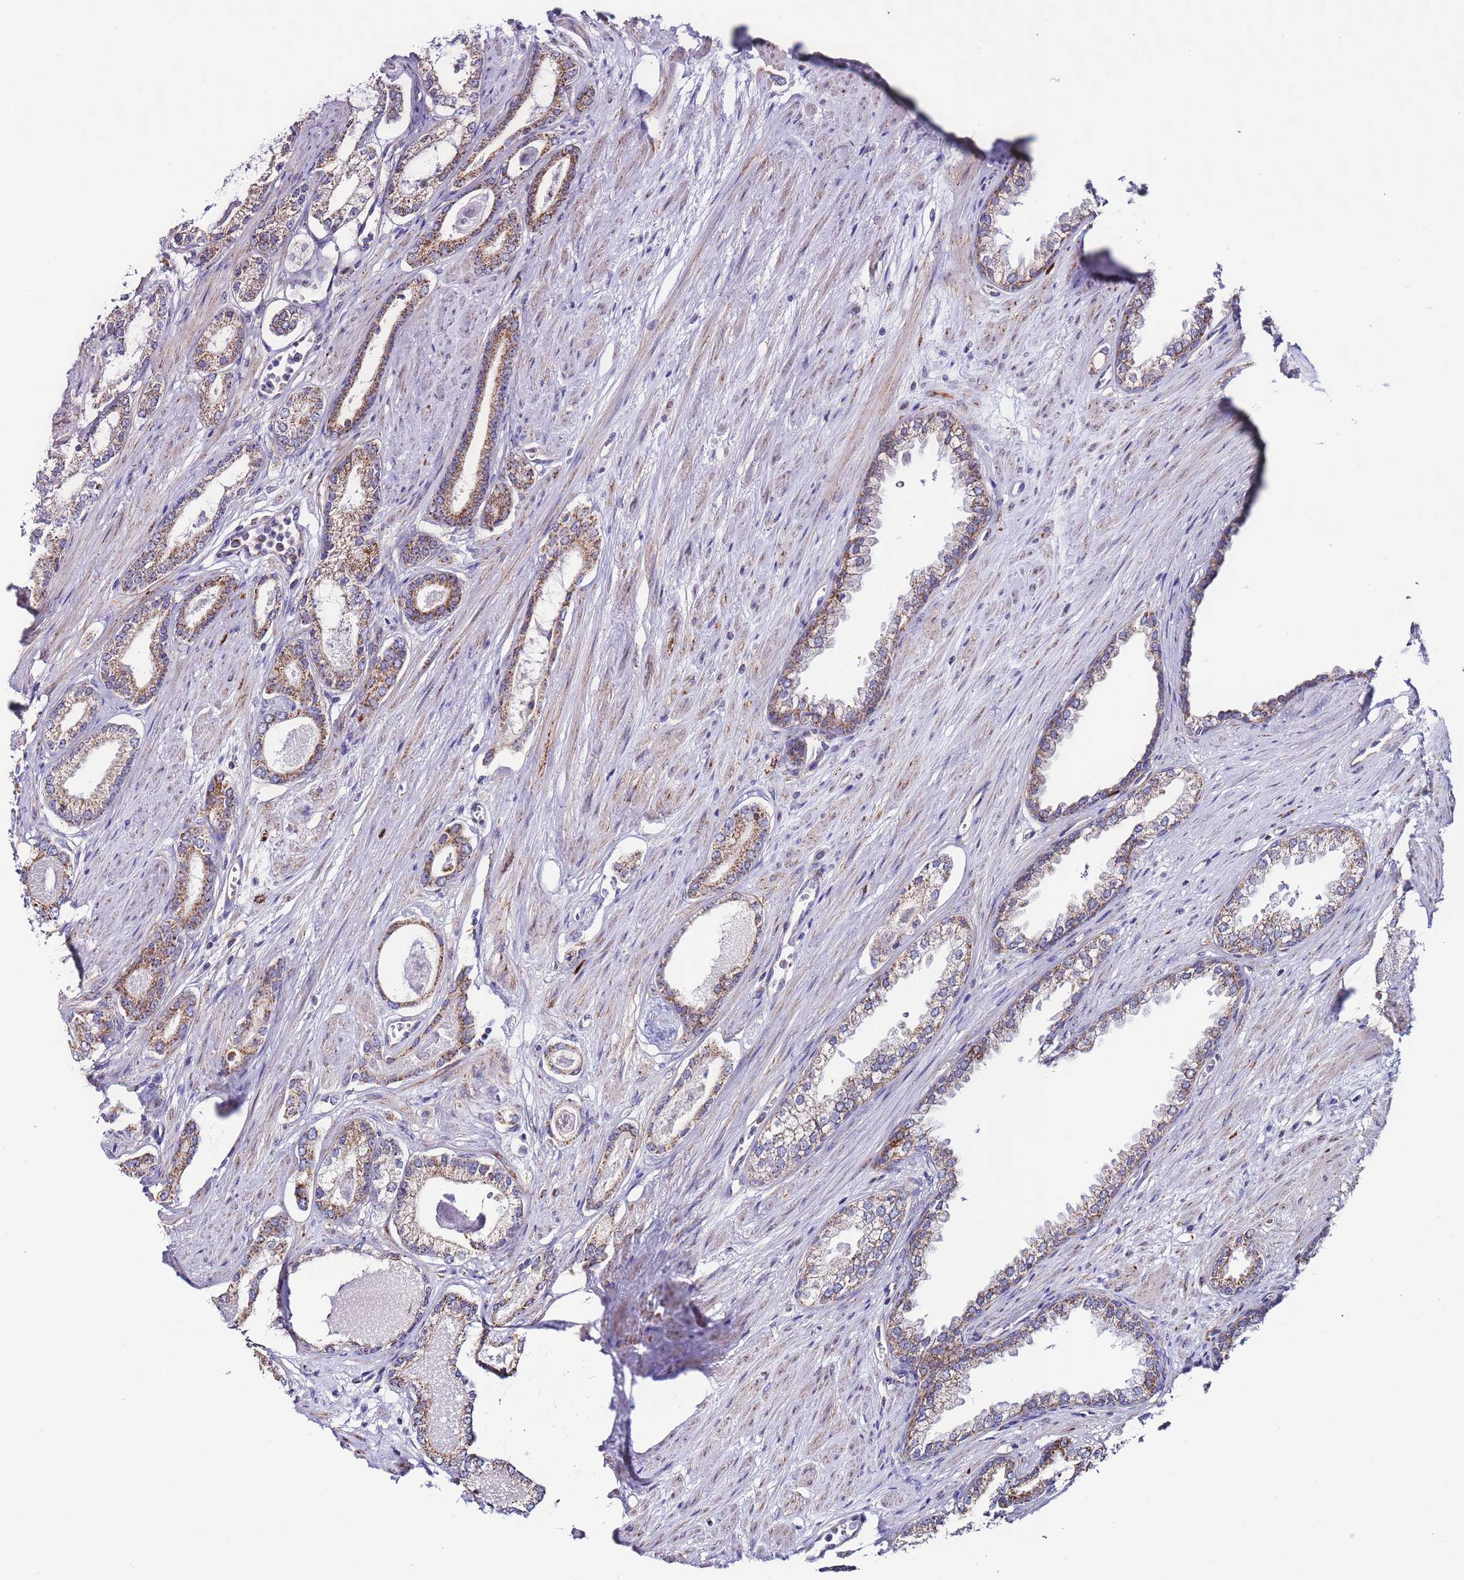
{"staining": {"intensity": "moderate", "quantity": ">75%", "location": "cytoplasmic/membranous"}, "tissue": "prostate cancer", "cell_type": "Tumor cells", "image_type": "cancer", "snomed": [{"axis": "morphology", "description": "Adenocarcinoma, Low grade"}, {"axis": "topography", "description": "Prostate"}], "caption": "Moderate cytoplasmic/membranous staining is appreciated in about >75% of tumor cells in prostate cancer.", "gene": "UEVLD", "patient": {"sex": "male", "age": 60}}